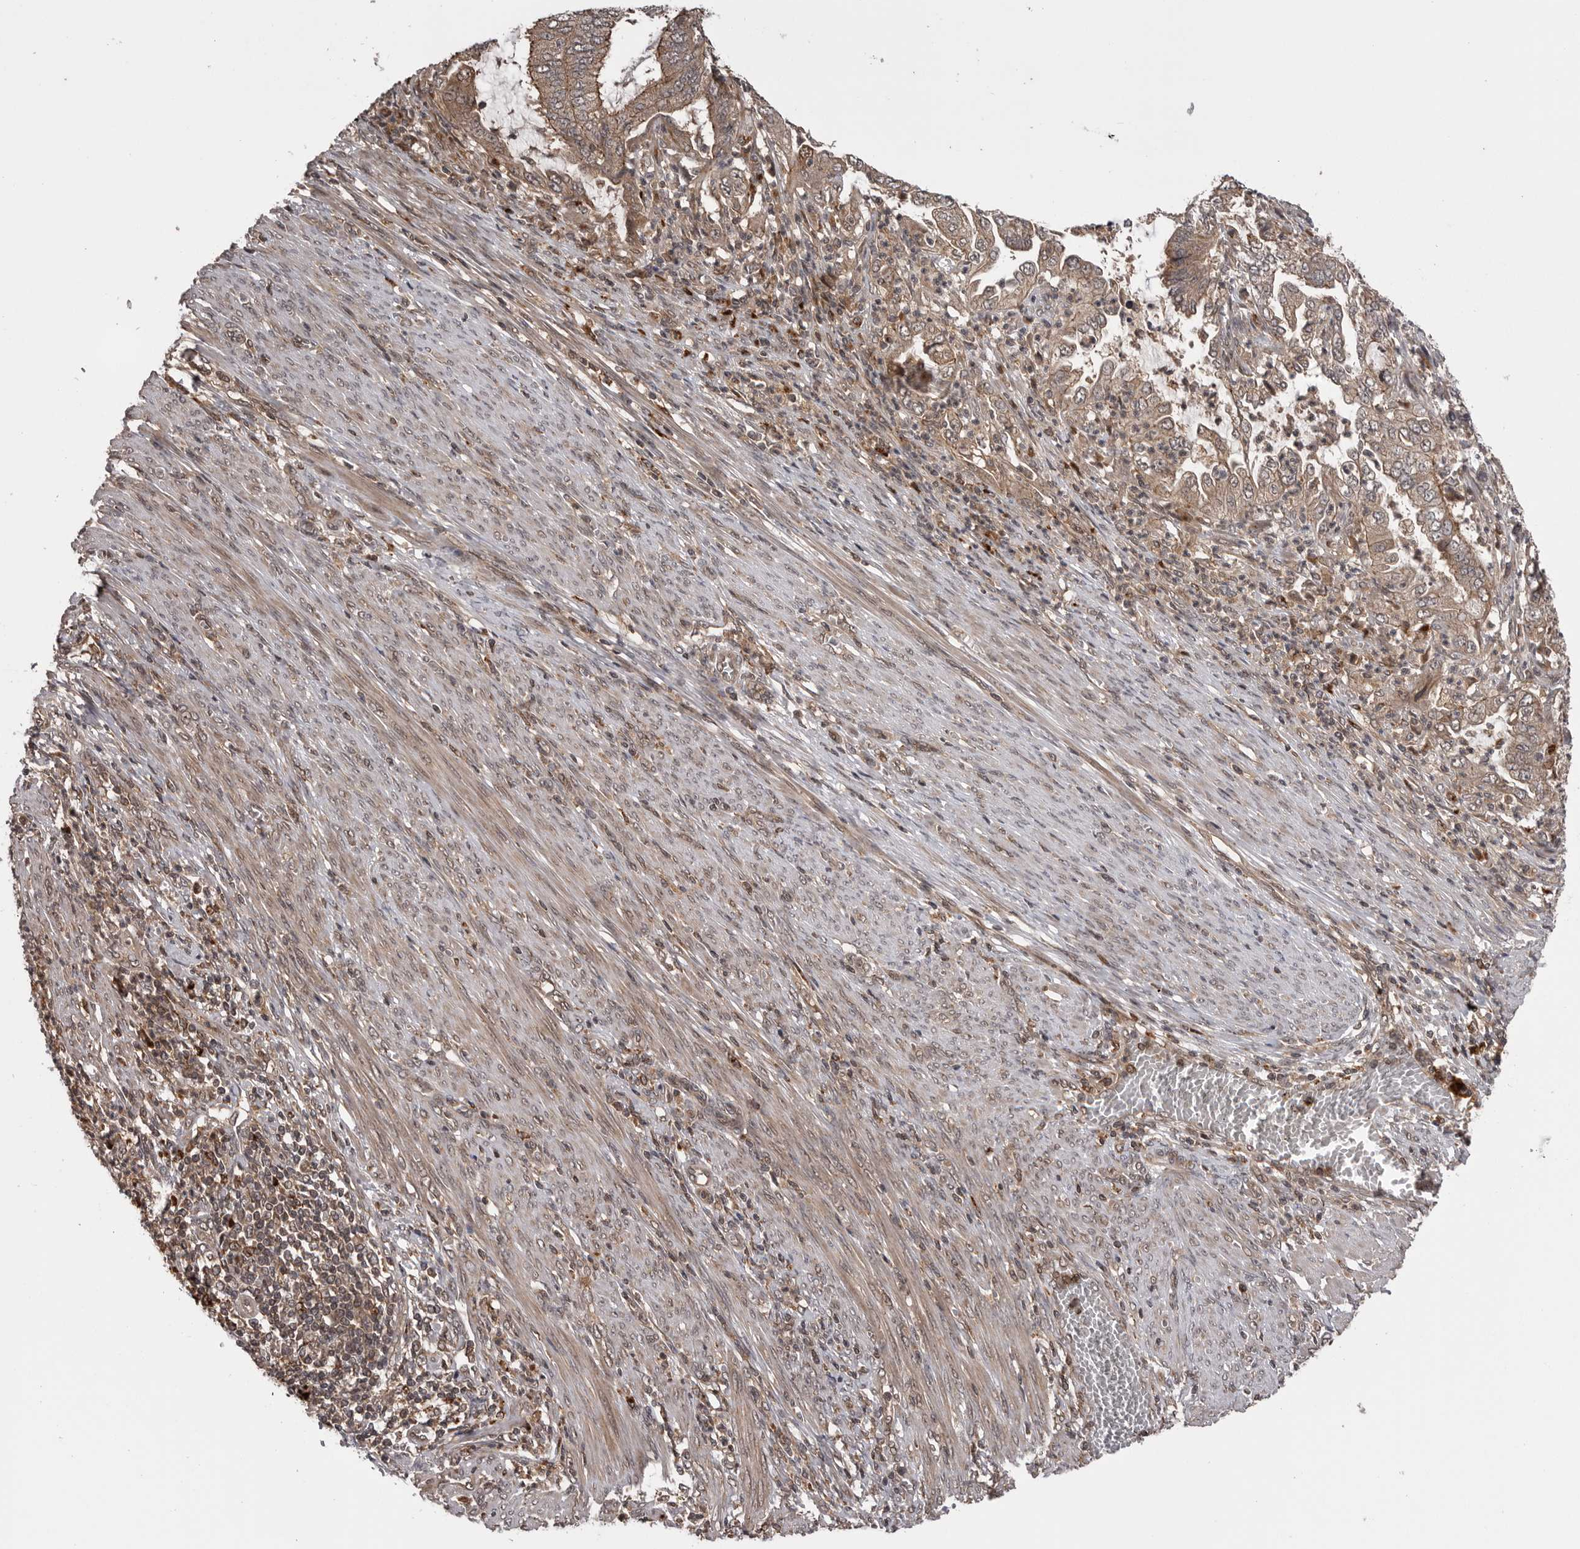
{"staining": {"intensity": "moderate", "quantity": ">75%", "location": "cytoplasmic/membranous"}, "tissue": "endometrial cancer", "cell_type": "Tumor cells", "image_type": "cancer", "snomed": [{"axis": "morphology", "description": "Adenocarcinoma, NOS"}, {"axis": "topography", "description": "Endometrium"}], "caption": "Protein staining of adenocarcinoma (endometrial) tissue reveals moderate cytoplasmic/membranous positivity in approximately >75% of tumor cells.", "gene": "AOAH", "patient": {"sex": "female", "age": 49}}